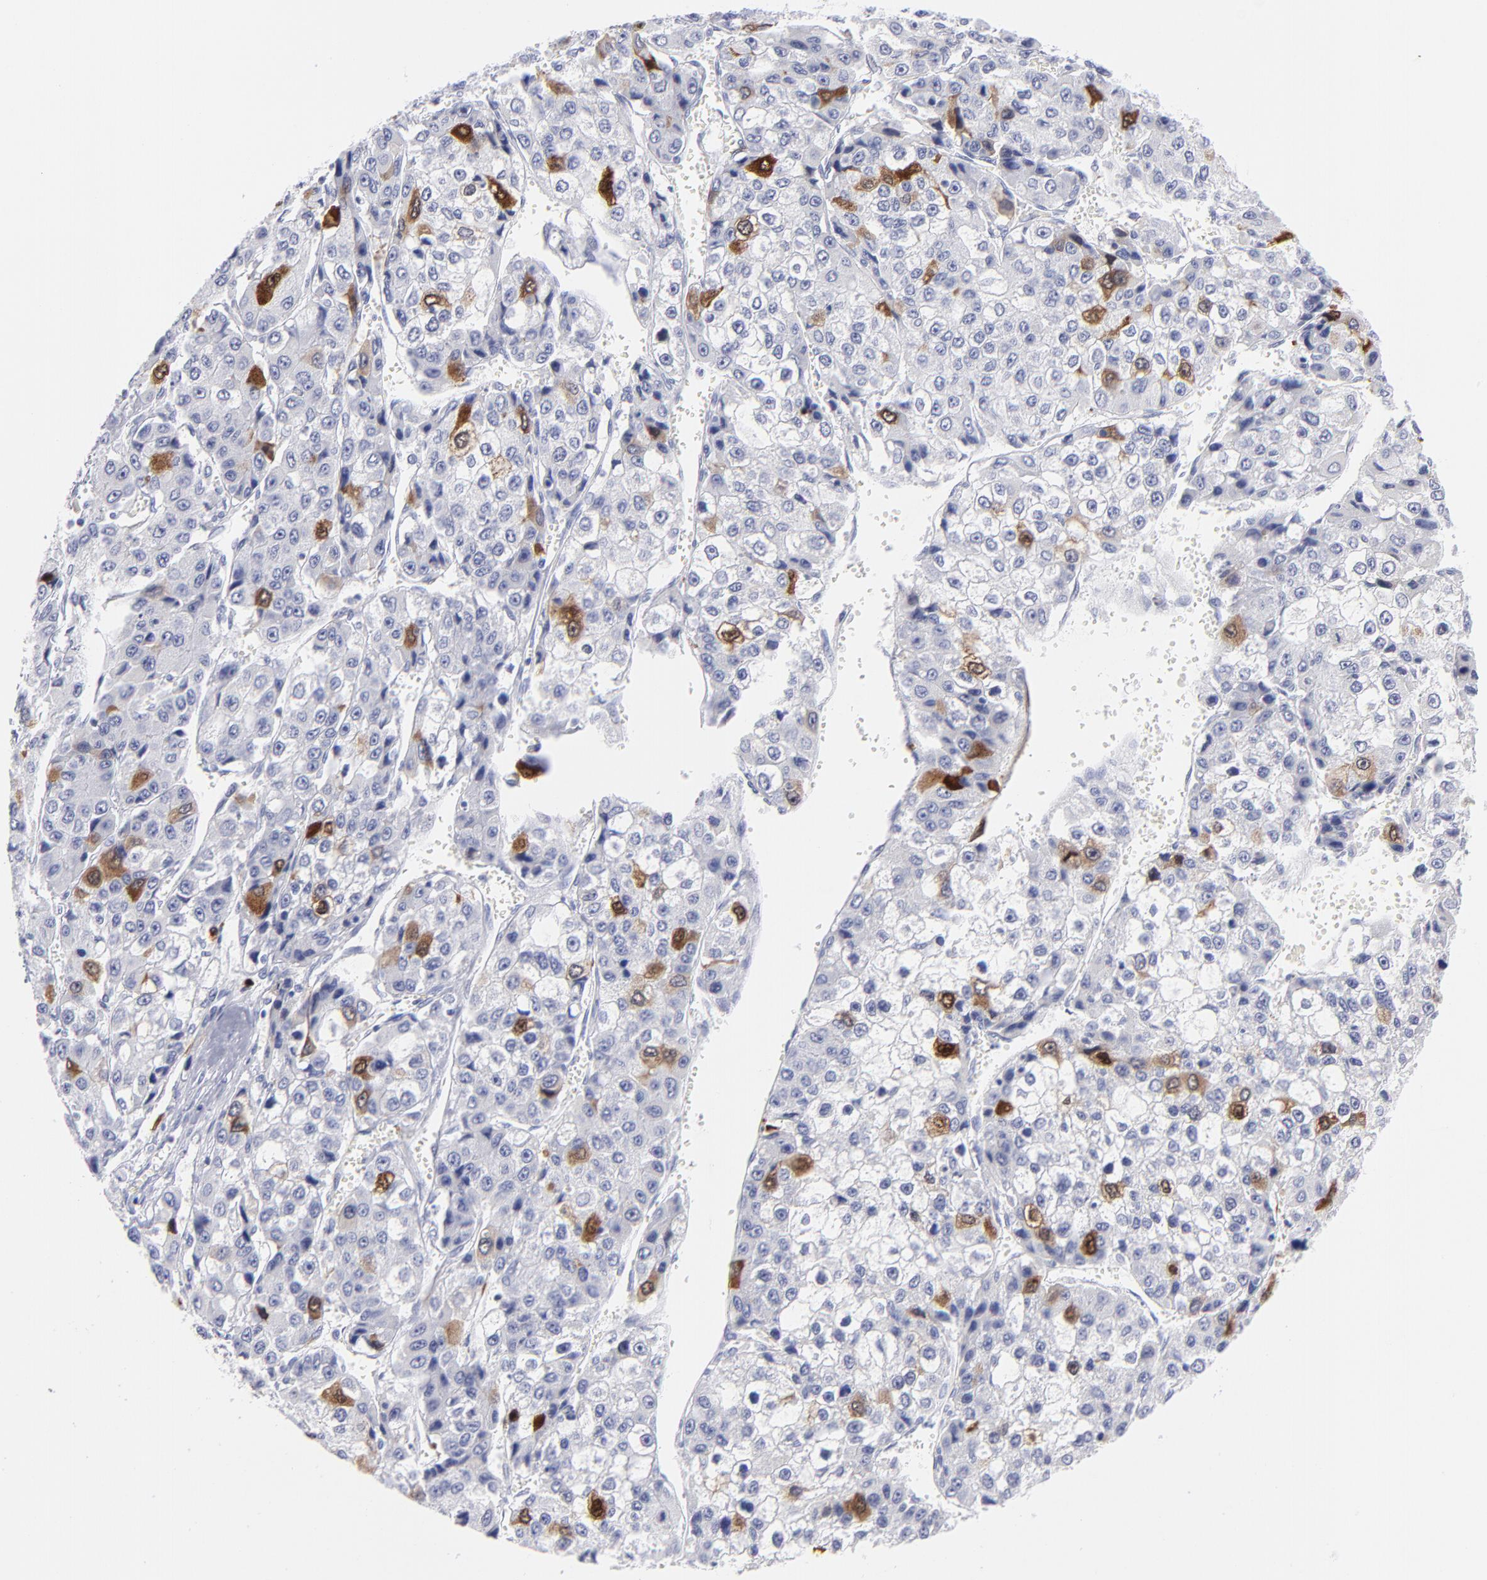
{"staining": {"intensity": "strong", "quantity": "<25%", "location": "cytoplasmic/membranous"}, "tissue": "liver cancer", "cell_type": "Tumor cells", "image_type": "cancer", "snomed": [{"axis": "morphology", "description": "Carcinoma, Hepatocellular, NOS"}, {"axis": "topography", "description": "Liver"}], "caption": "Protein expression analysis of human liver cancer reveals strong cytoplasmic/membranous positivity in about <25% of tumor cells.", "gene": "CCNB1", "patient": {"sex": "female", "age": 66}}